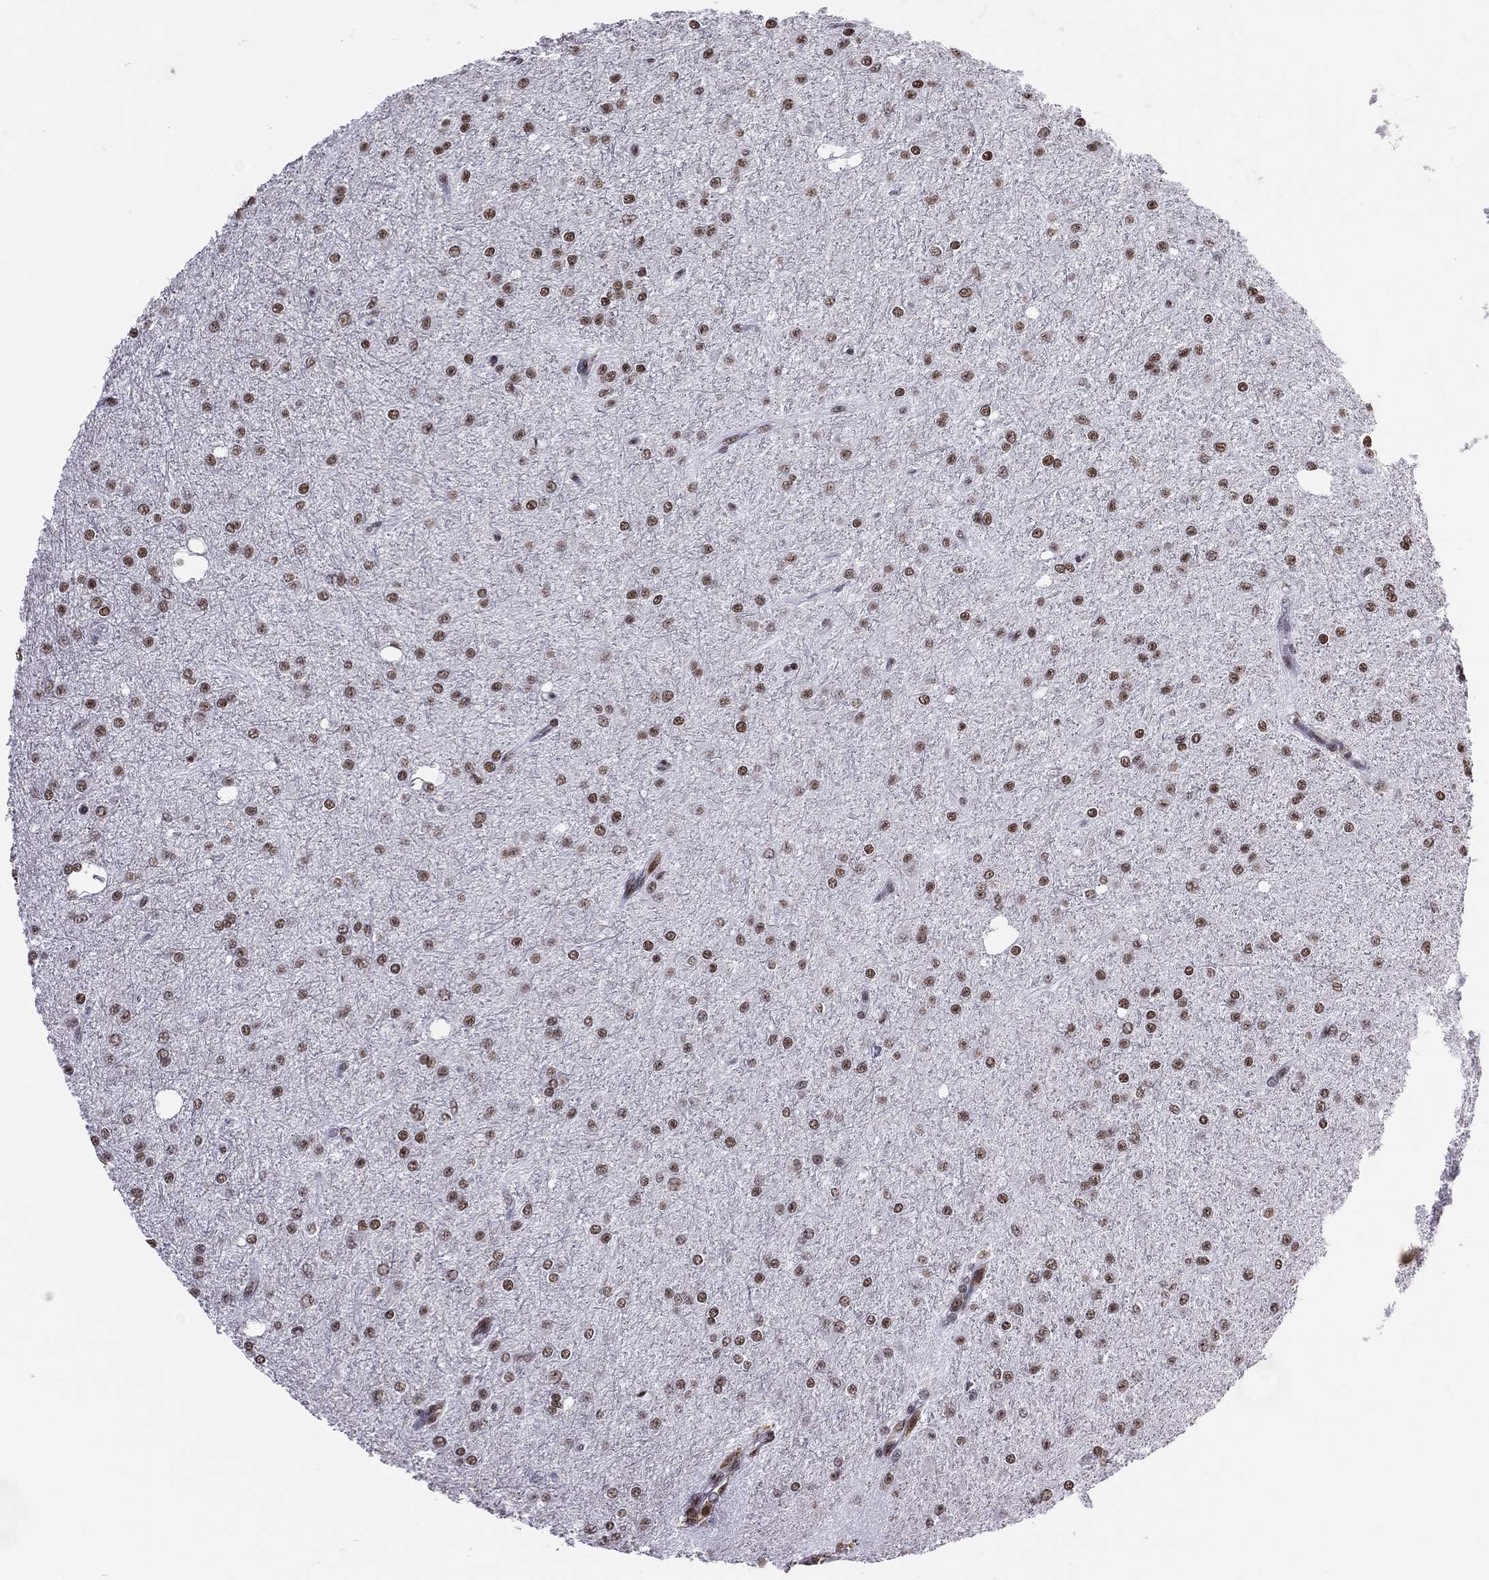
{"staining": {"intensity": "strong", "quantity": ">75%", "location": "nuclear"}, "tissue": "glioma", "cell_type": "Tumor cells", "image_type": "cancer", "snomed": [{"axis": "morphology", "description": "Glioma, malignant, Low grade"}, {"axis": "topography", "description": "Brain"}], "caption": "A high amount of strong nuclear staining is identified in approximately >75% of tumor cells in malignant glioma (low-grade) tissue.", "gene": "ZNF7", "patient": {"sex": "male", "age": 27}}